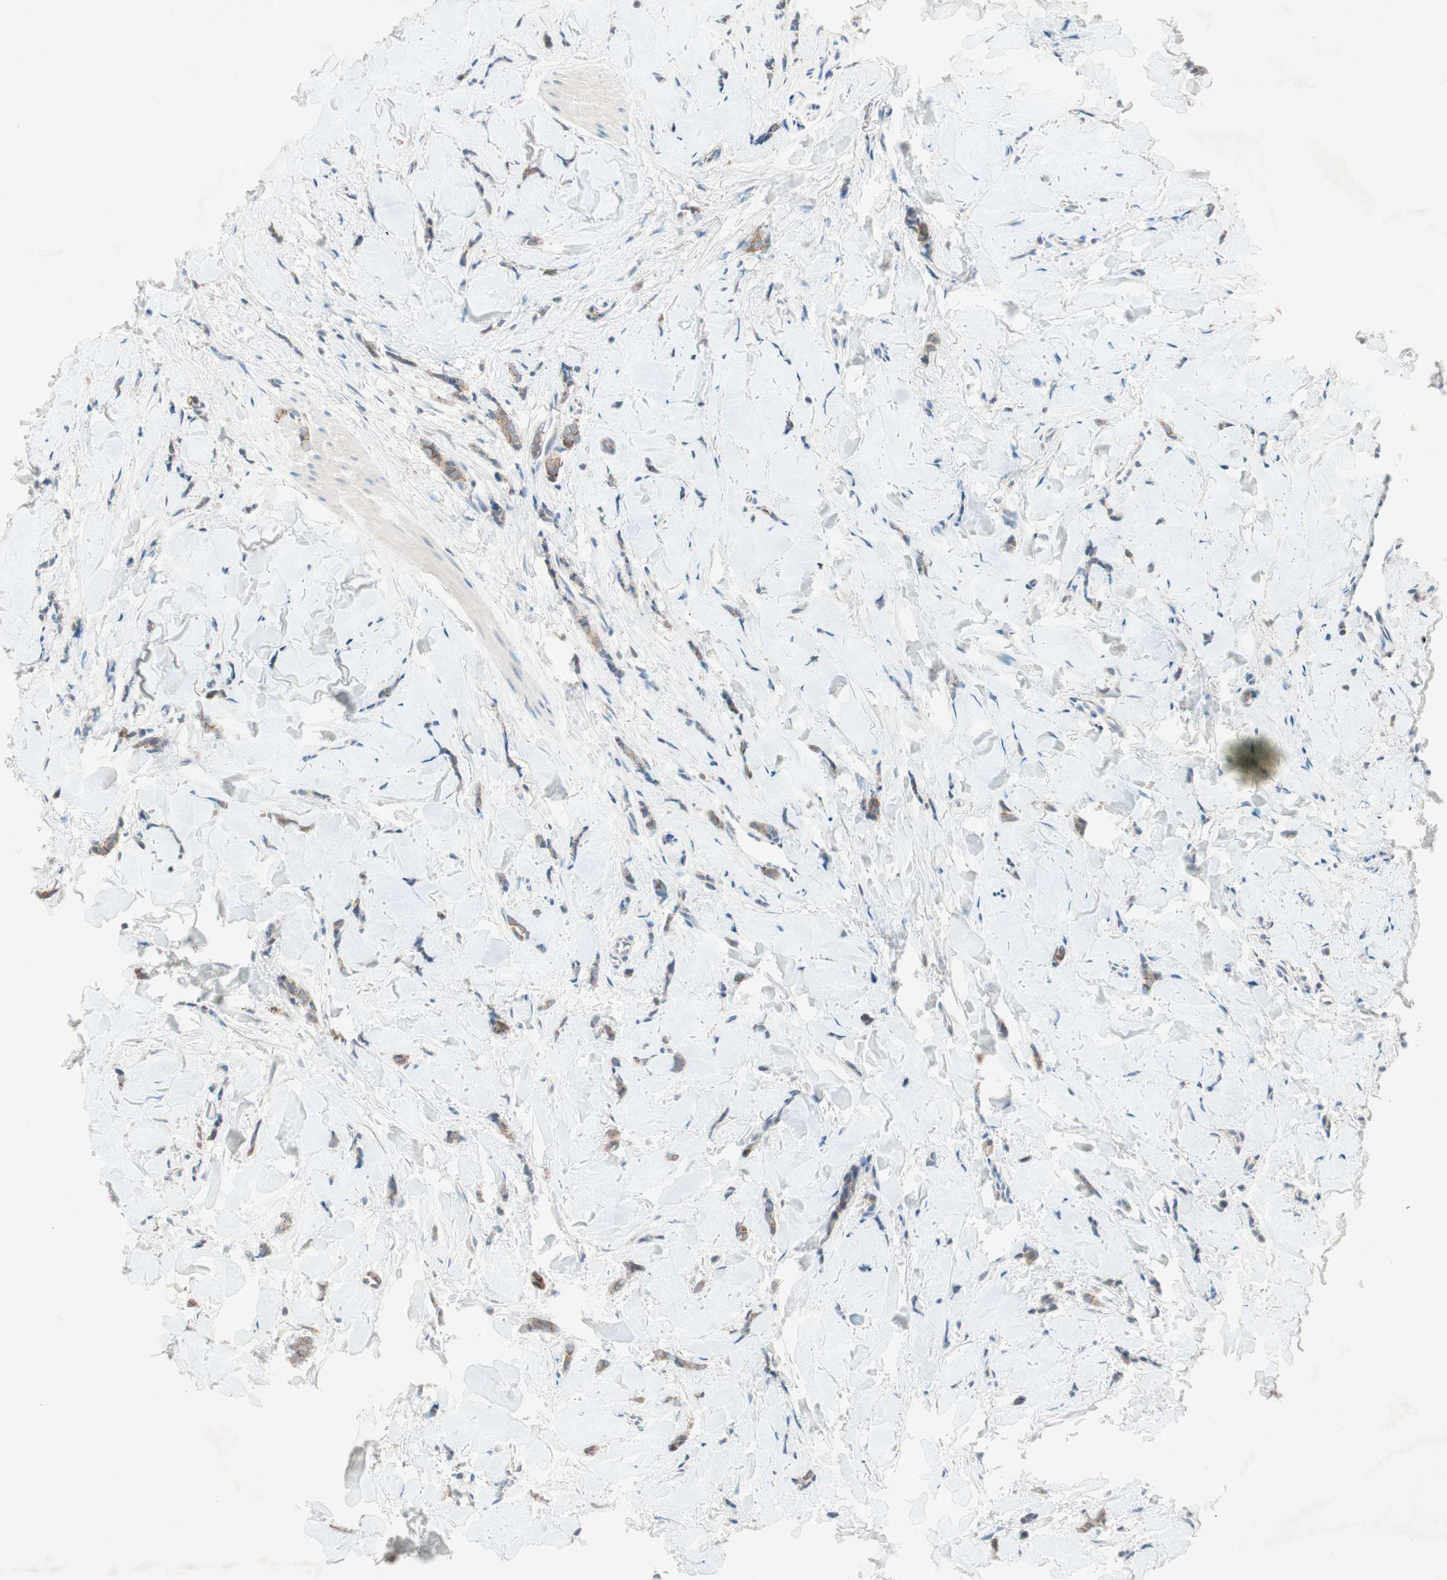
{"staining": {"intensity": "moderate", "quantity": "<25%", "location": "cytoplasmic/membranous"}, "tissue": "breast cancer", "cell_type": "Tumor cells", "image_type": "cancer", "snomed": [{"axis": "morphology", "description": "Lobular carcinoma"}, {"axis": "topography", "description": "Skin"}, {"axis": "topography", "description": "Breast"}], "caption": "A brown stain shows moderate cytoplasmic/membranous staining of a protein in lobular carcinoma (breast) tumor cells.", "gene": "NKAIN1", "patient": {"sex": "female", "age": 46}}